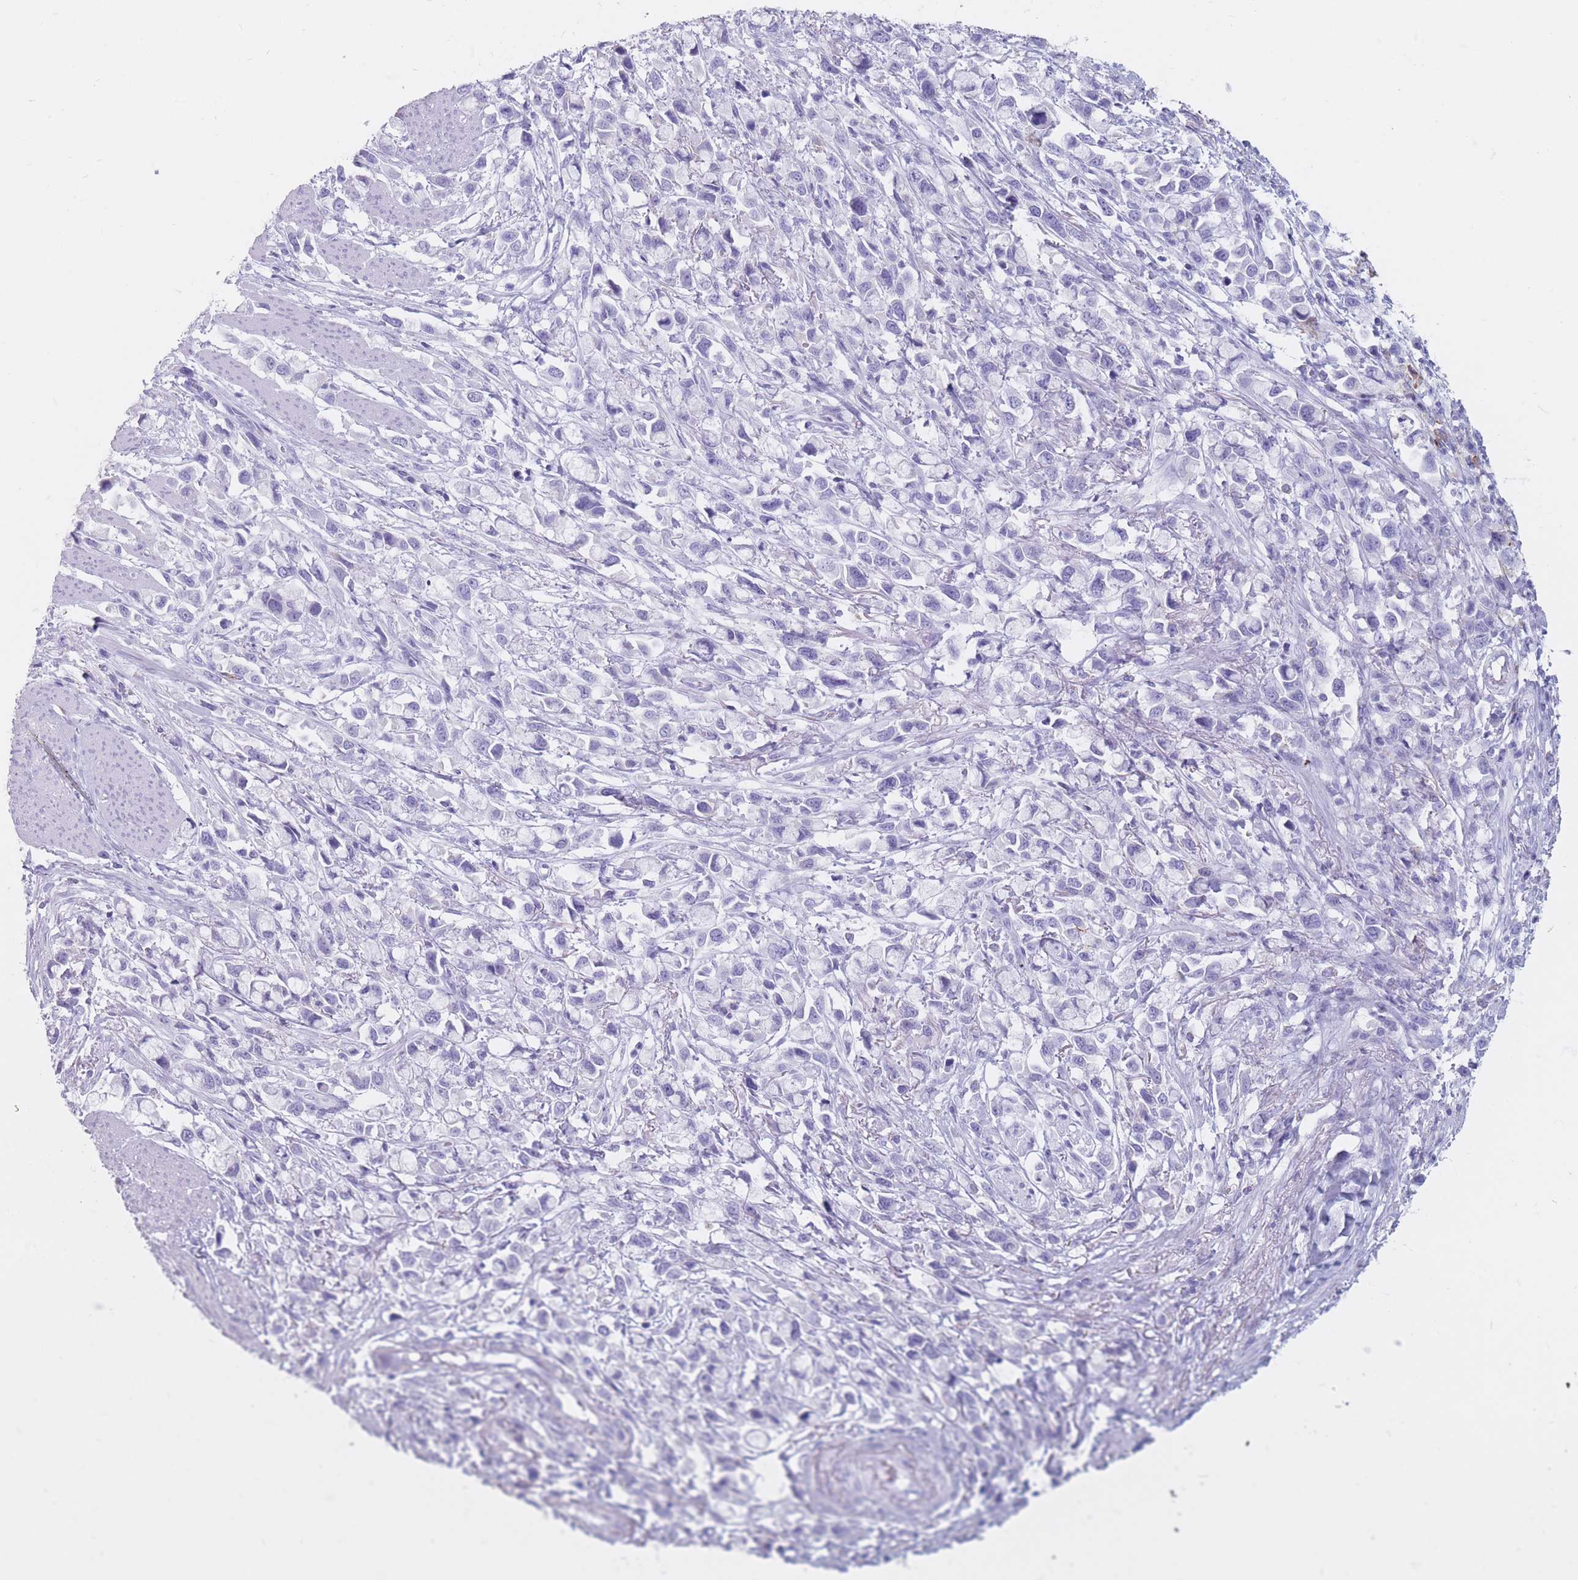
{"staining": {"intensity": "negative", "quantity": "none", "location": "none"}, "tissue": "stomach cancer", "cell_type": "Tumor cells", "image_type": "cancer", "snomed": [{"axis": "morphology", "description": "Adenocarcinoma, NOS"}, {"axis": "topography", "description": "Stomach"}], "caption": "There is no significant positivity in tumor cells of stomach cancer (adenocarcinoma). Nuclei are stained in blue.", "gene": "ST3GAL5", "patient": {"sex": "female", "age": 81}}